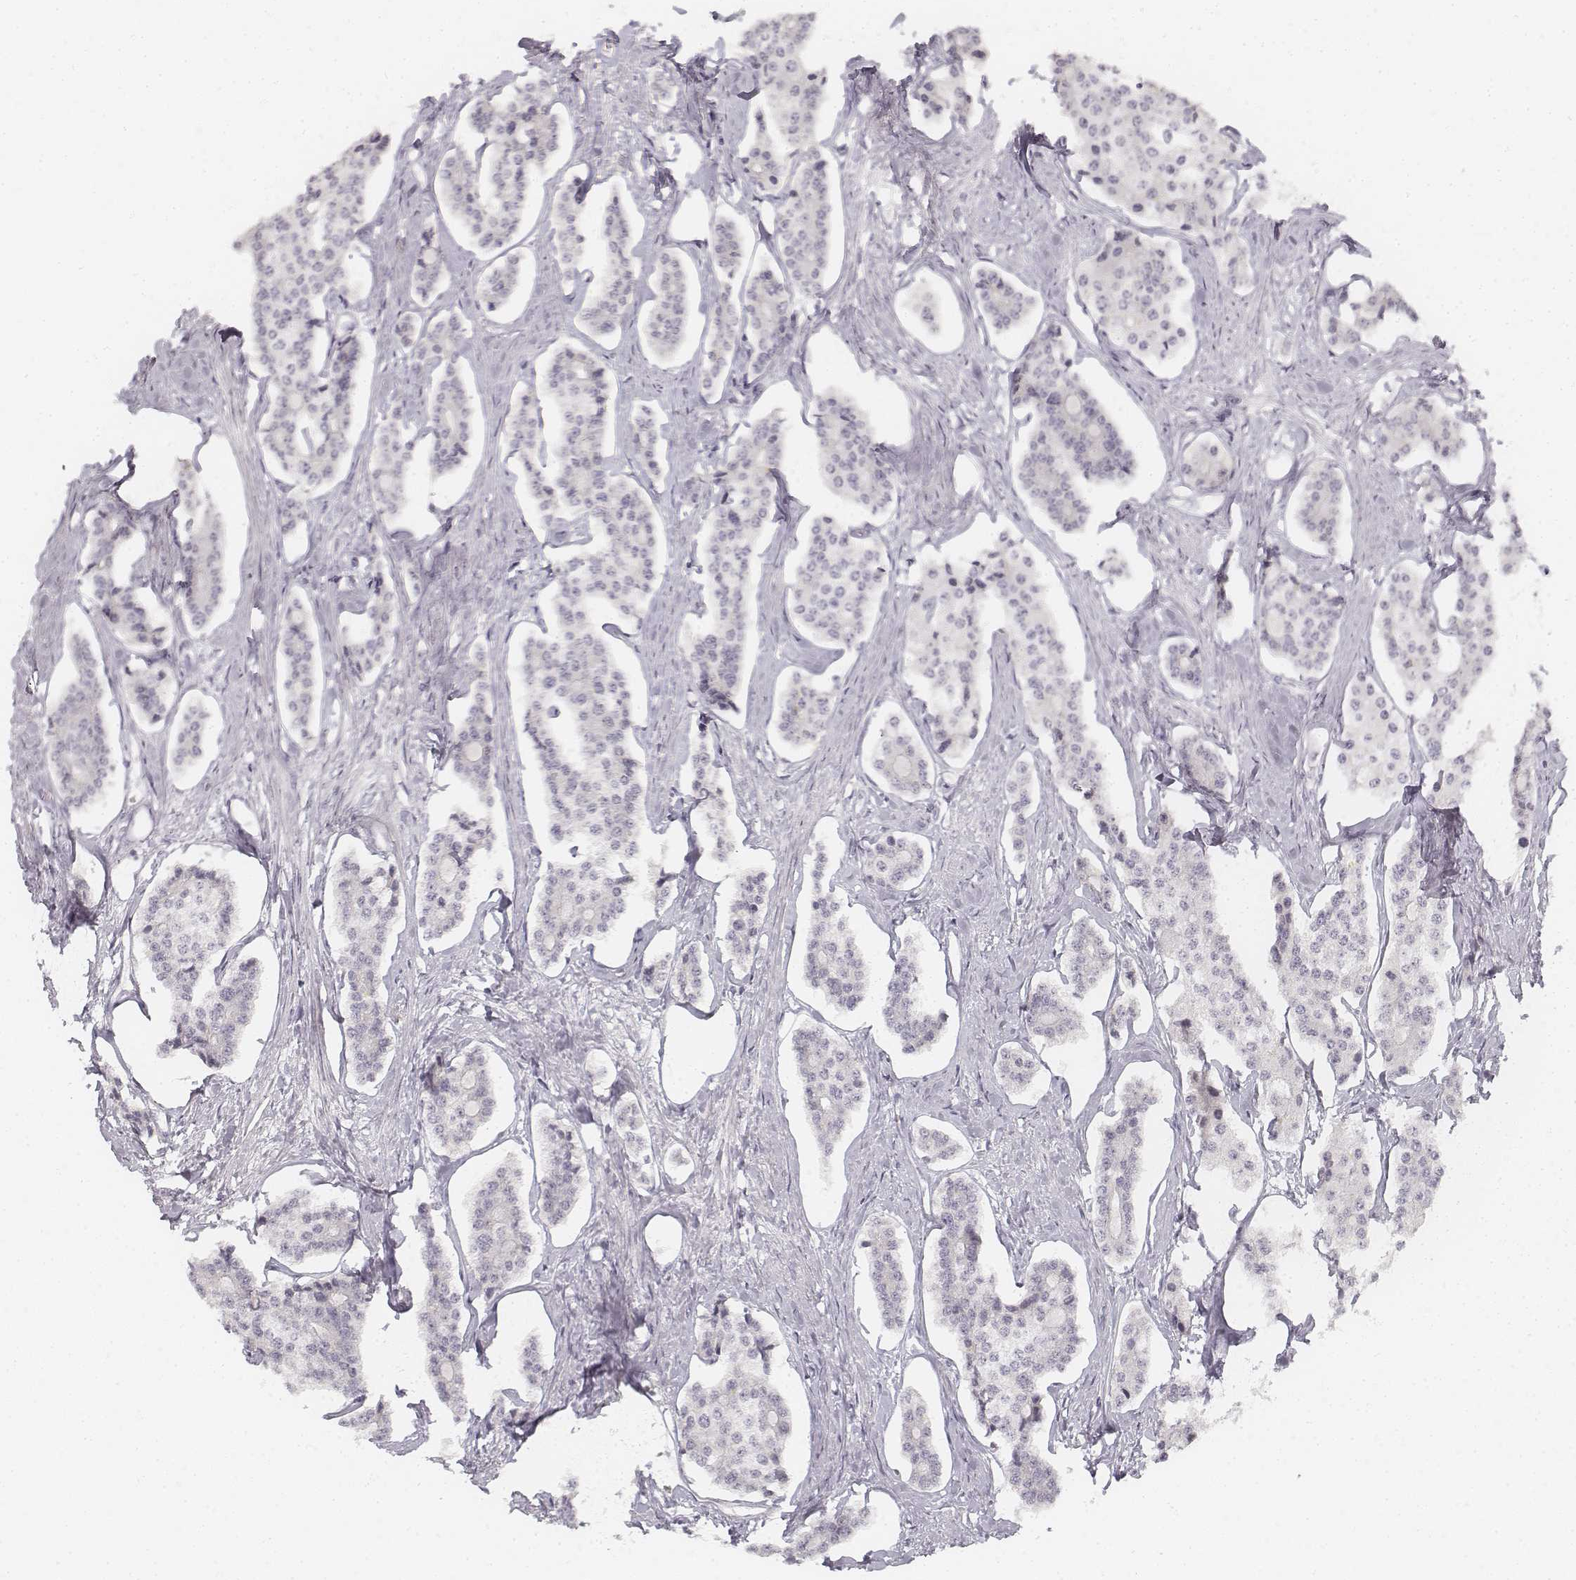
{"staining": {"intensity": "negative", "quantity": "none", "location": "none"}, "tissue": "carcinoid", "cell_type": "Tumor cells", "image_type": "cancer", "snomed": [{"axis": "morphology", "description": "Carcinoid, malignant, NOS"}, {"axis": "topography", "description": "Small intestine"}], "caption": "Immunohistochemical staining of carcinoid exhibits no significant expression in tumor cells. (DAB (3,3'-diaminobenzidine) IHC, high magnification).", "gene": "DSG4", "patient": {"sex": "female", "age": 65}}